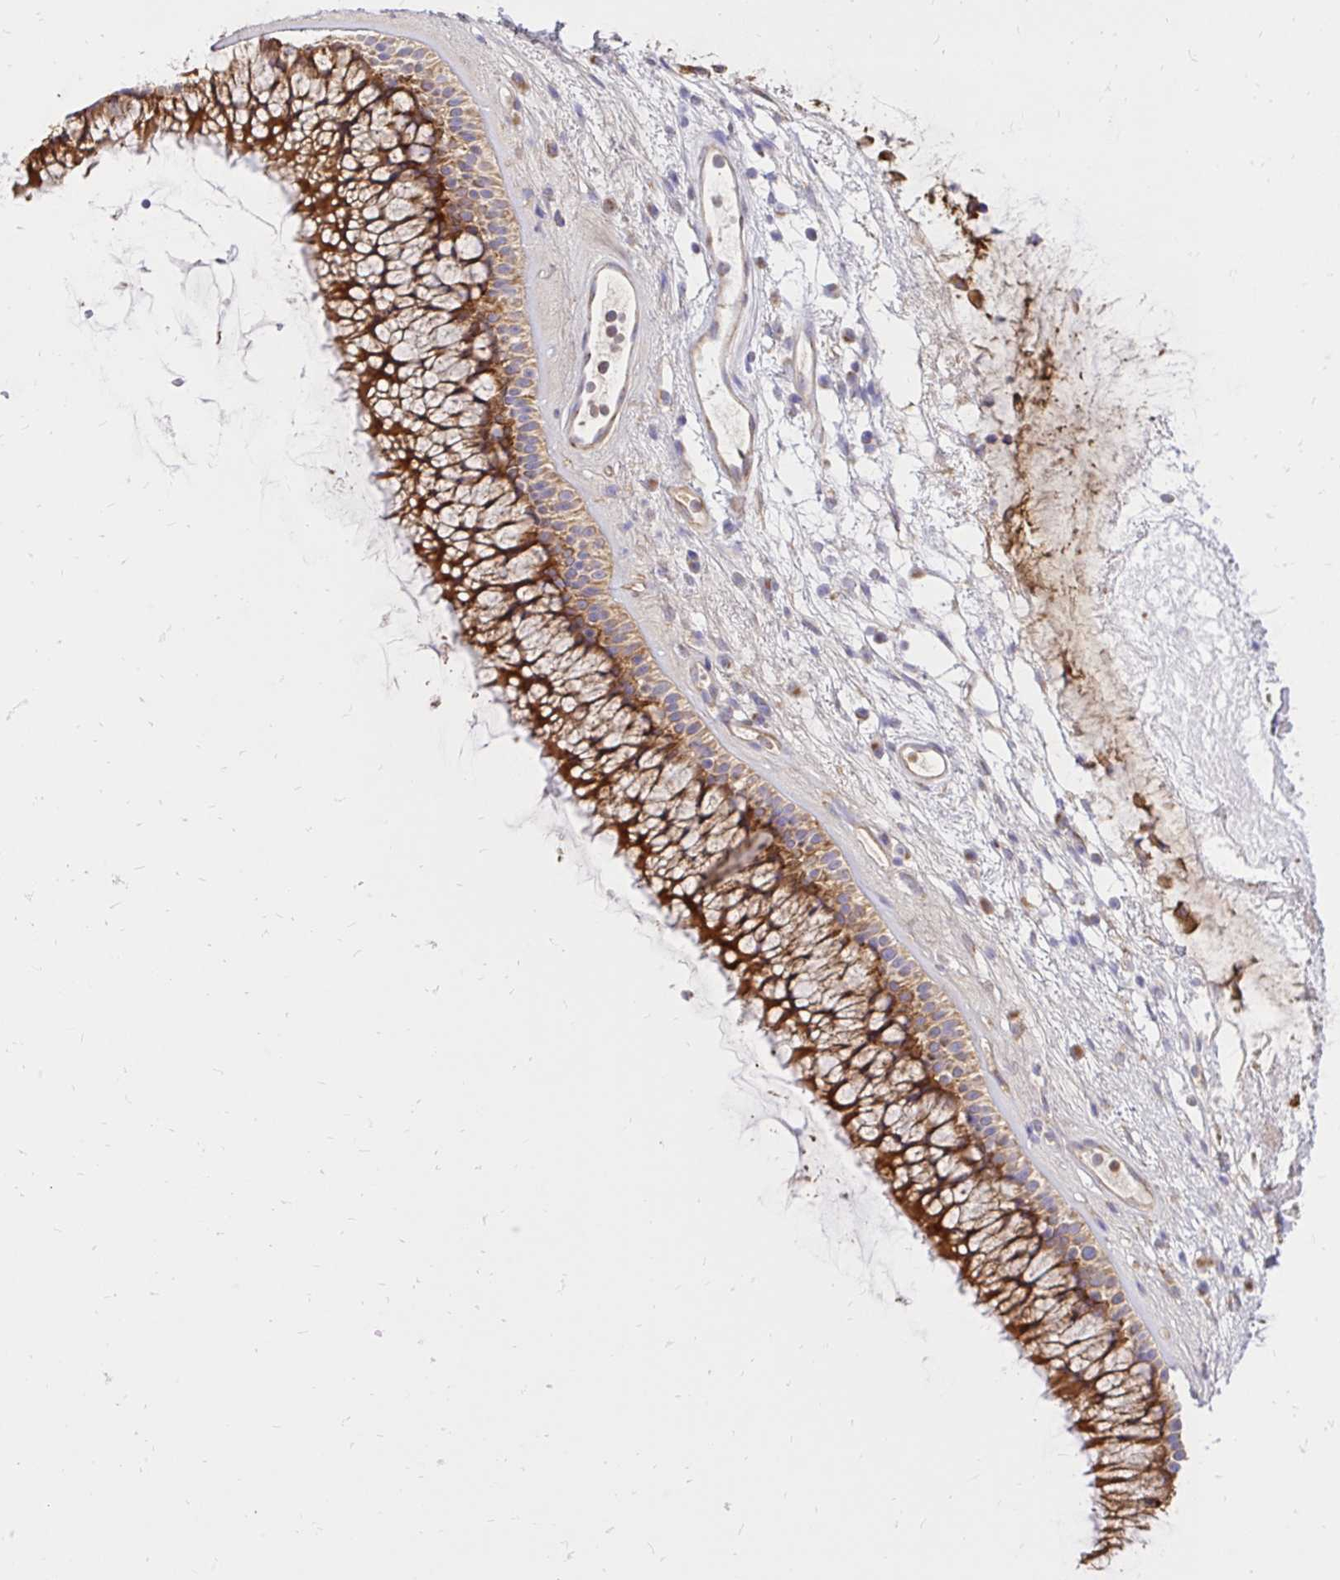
{"staining": {"intensity": "strong", "quantity": ">75%", "location": "cytoplasmic/membranous"}, "tissue": "nasopharynx", "cell_type": "Respiratory epithelial cells", "image_type": "normal", "snomed": [{"axis": "morphology", "description": "Normal tissue, NOS"}, {"axis": "topography", "description": "Nasopharynx"}], "caption": "IHC photomicrograph of unremarkable human nasopharynx stained for a protein (brown), which reveals high levels of strong cytoplasmic/membranous staining in about >75% of respiratory epithelial cells.", "gene": "ABCB10", "patient": {"sex": "female", "age": 75}}